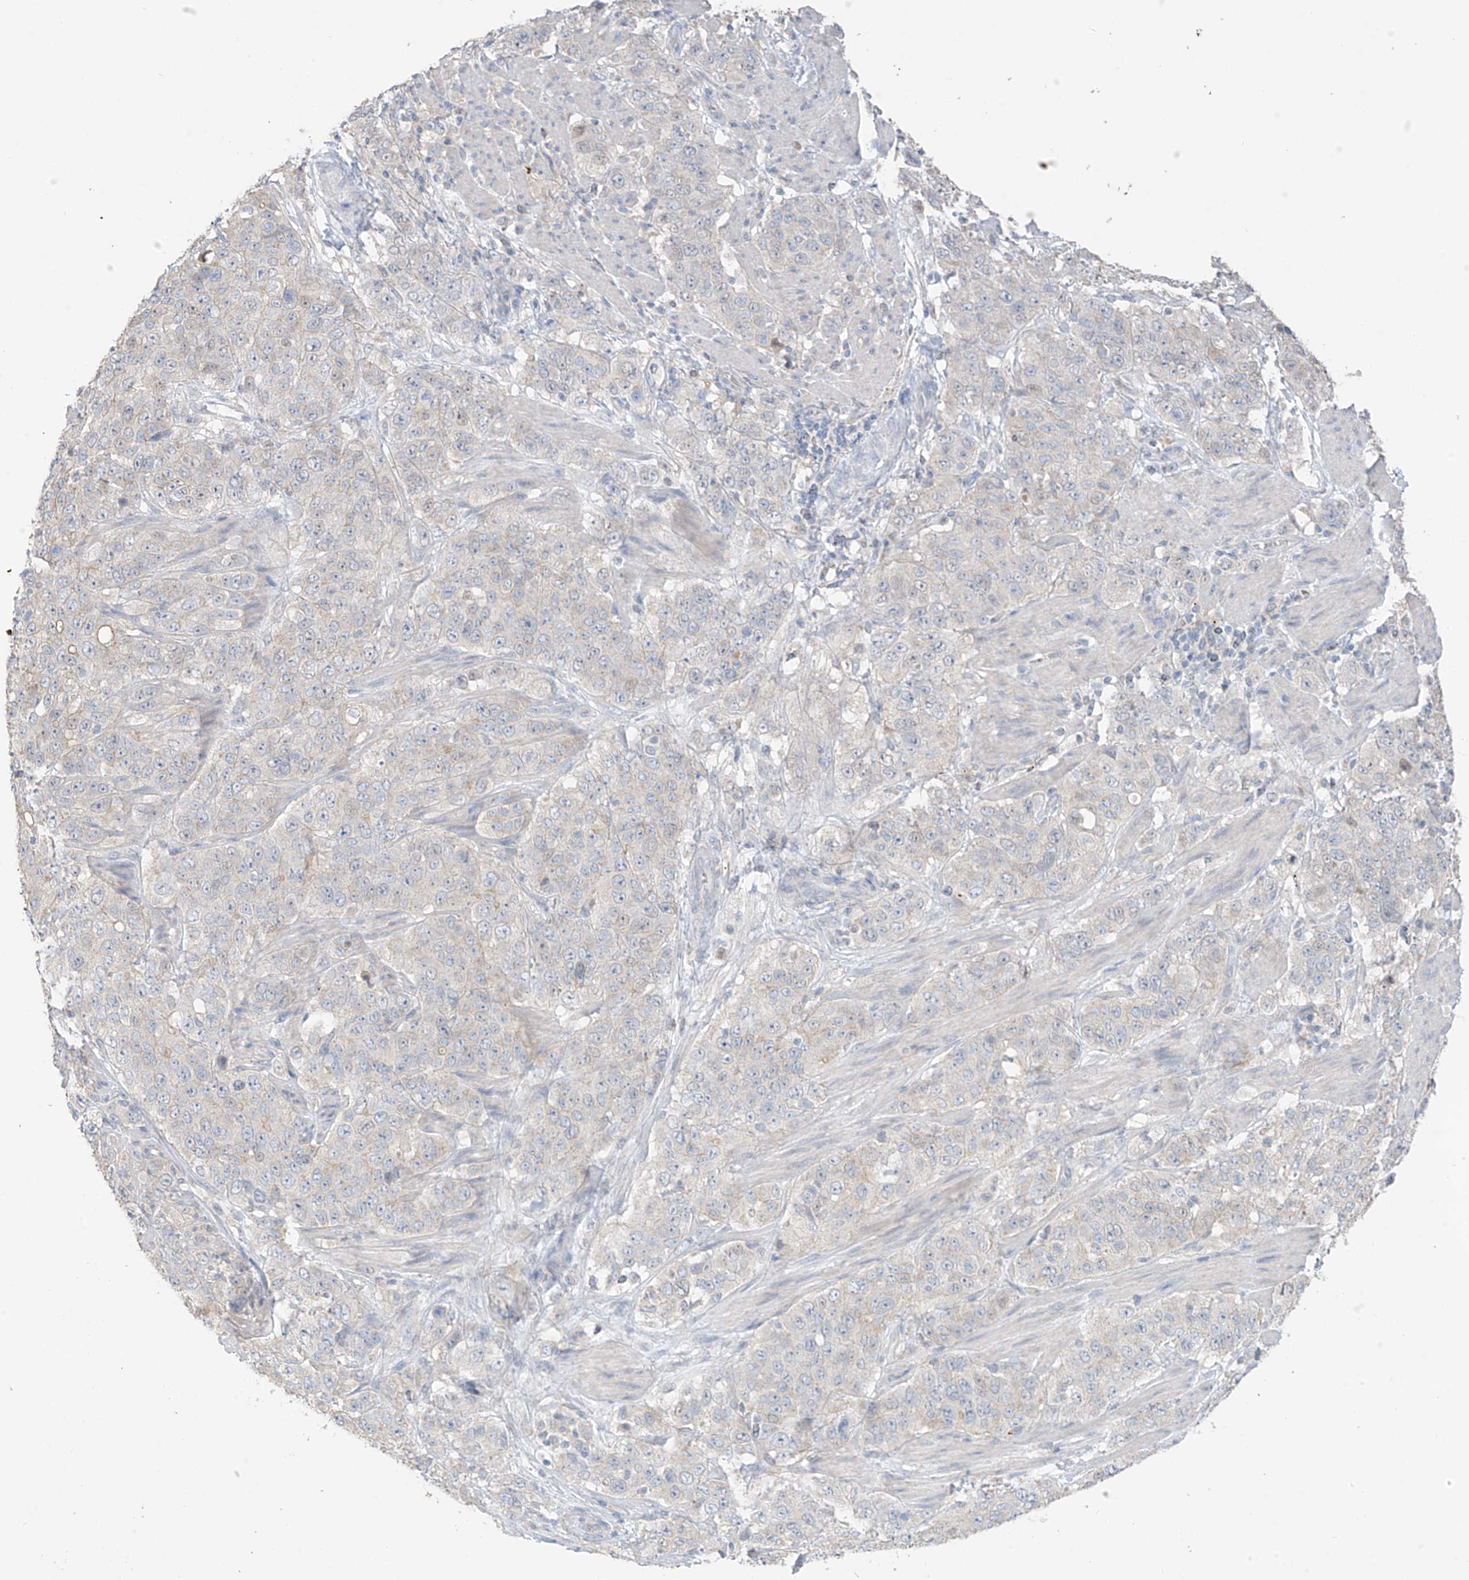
{"staining": {"intensity": "negative", "quantity": "none", "location": "none"}, "tissue": "stomach cancer", "cell_type": "Tumor cells", "image_type": "cancer", "snomed": [{"axis": "morphology", "description": "Adenocarcinoma, NOS"}, {"axis": "topography", "description": "Stomach"}], "caption": "High magnification brightfield microscopy of stomach cancer stained with DAB (3,3'-diaminobenzidine) (brown) and counterstained with hematoxylin (blue): tumor cells show no significant staining.", "gene": "CAPN13", "patient": {"sex": "male", "age": 48}}